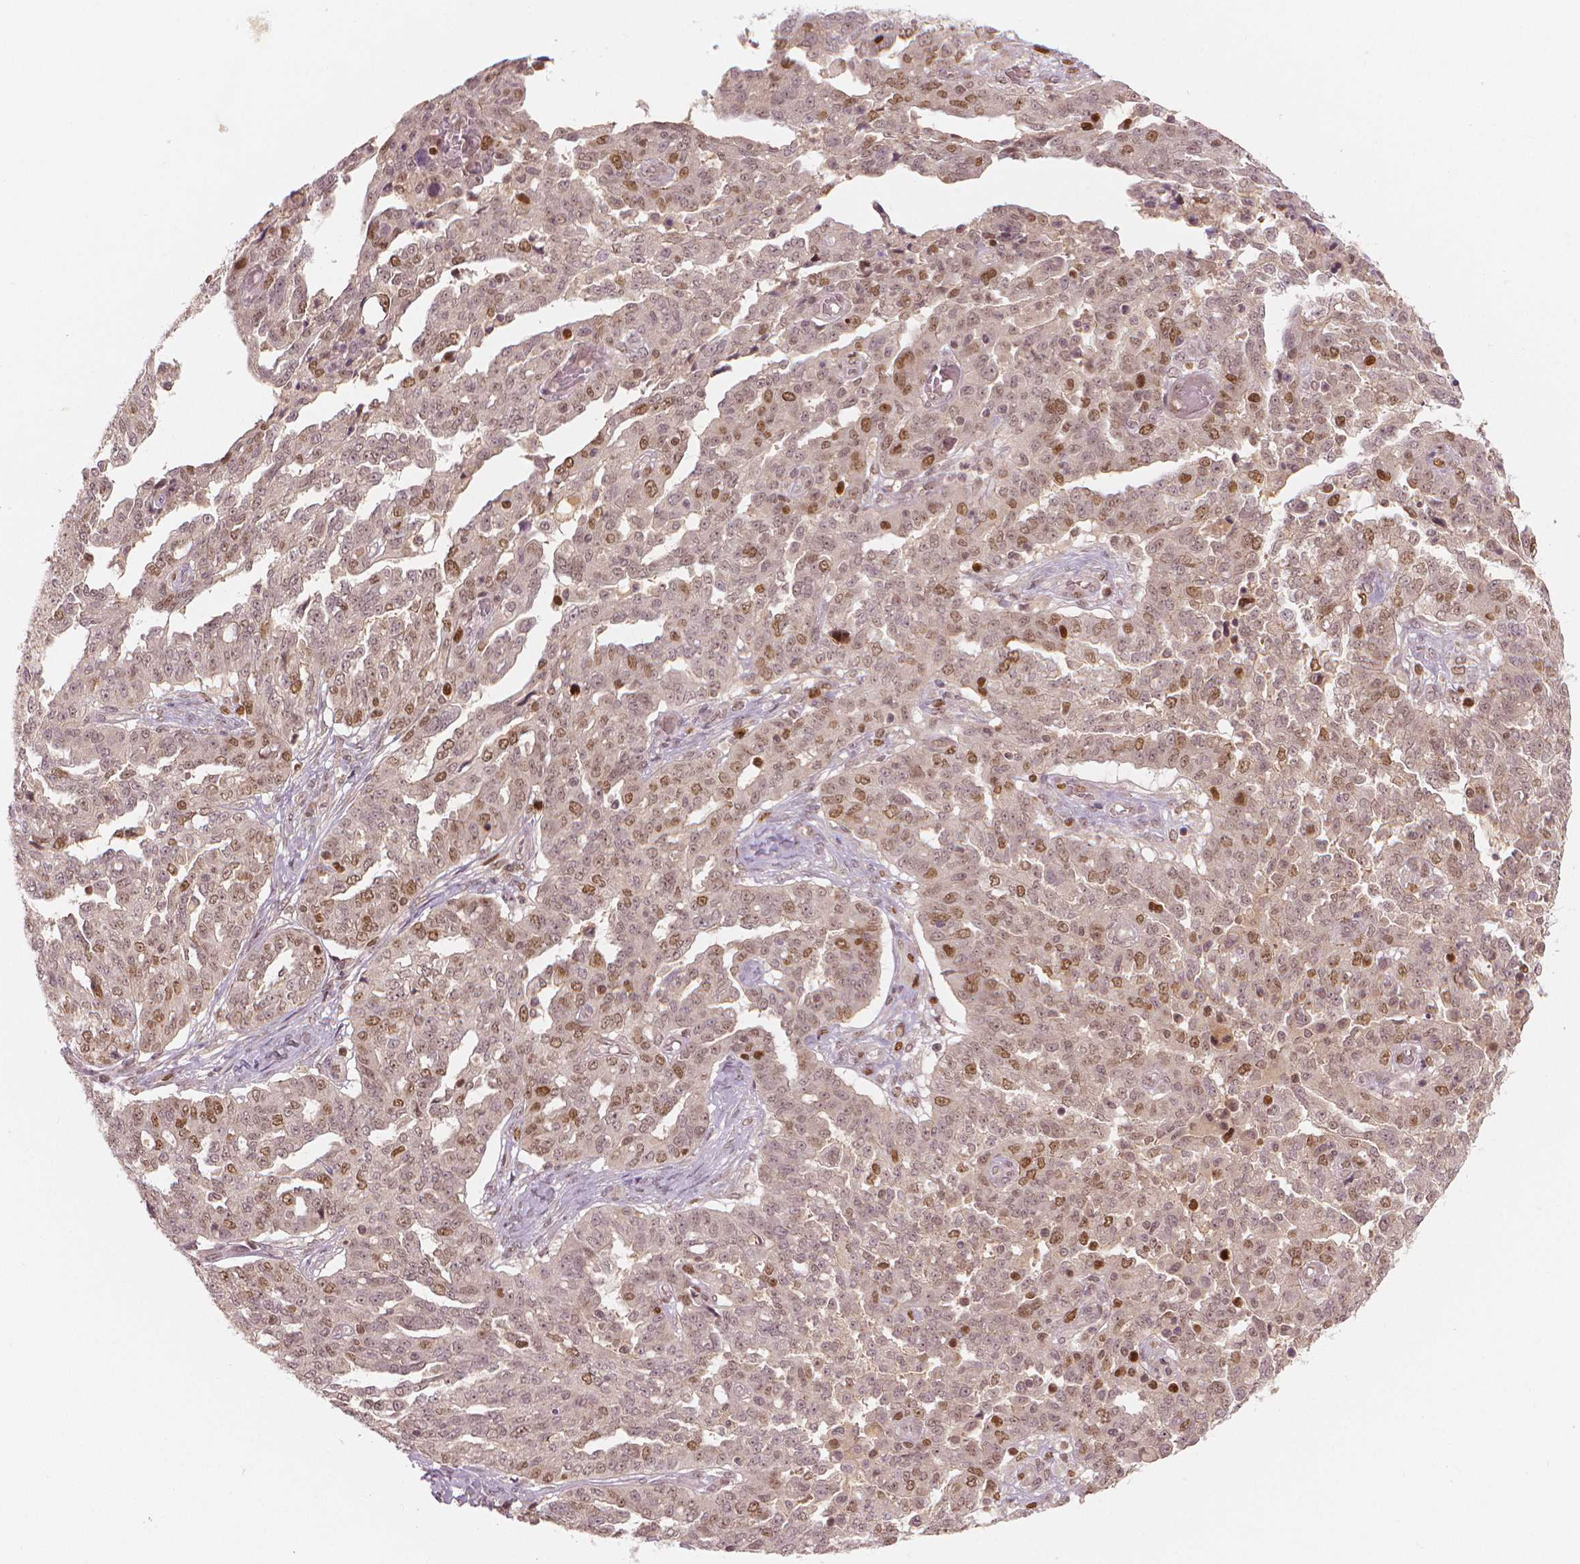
{"staining": {"intensity": "moderate", "quantity": "25%-75%", "location": "nuclear"}, "tissue": "ovarian cancer", "cell_type": "Tumor cells", "image_type": "cancer", "snomed": [{"axis": "morphology", "description": "Cystadenocarcinoma, serous, NOS"}, {"axis": "topography", "description": "Ovary"}], "caption": "This is an image of immunohistochemistry staining of serous cystadenocarcinoma (ovarian), which shows moderate staining in the nuclear of tumor cells.", "gene": "NSD2", "patient": {"sex": "female", "age": 67}}